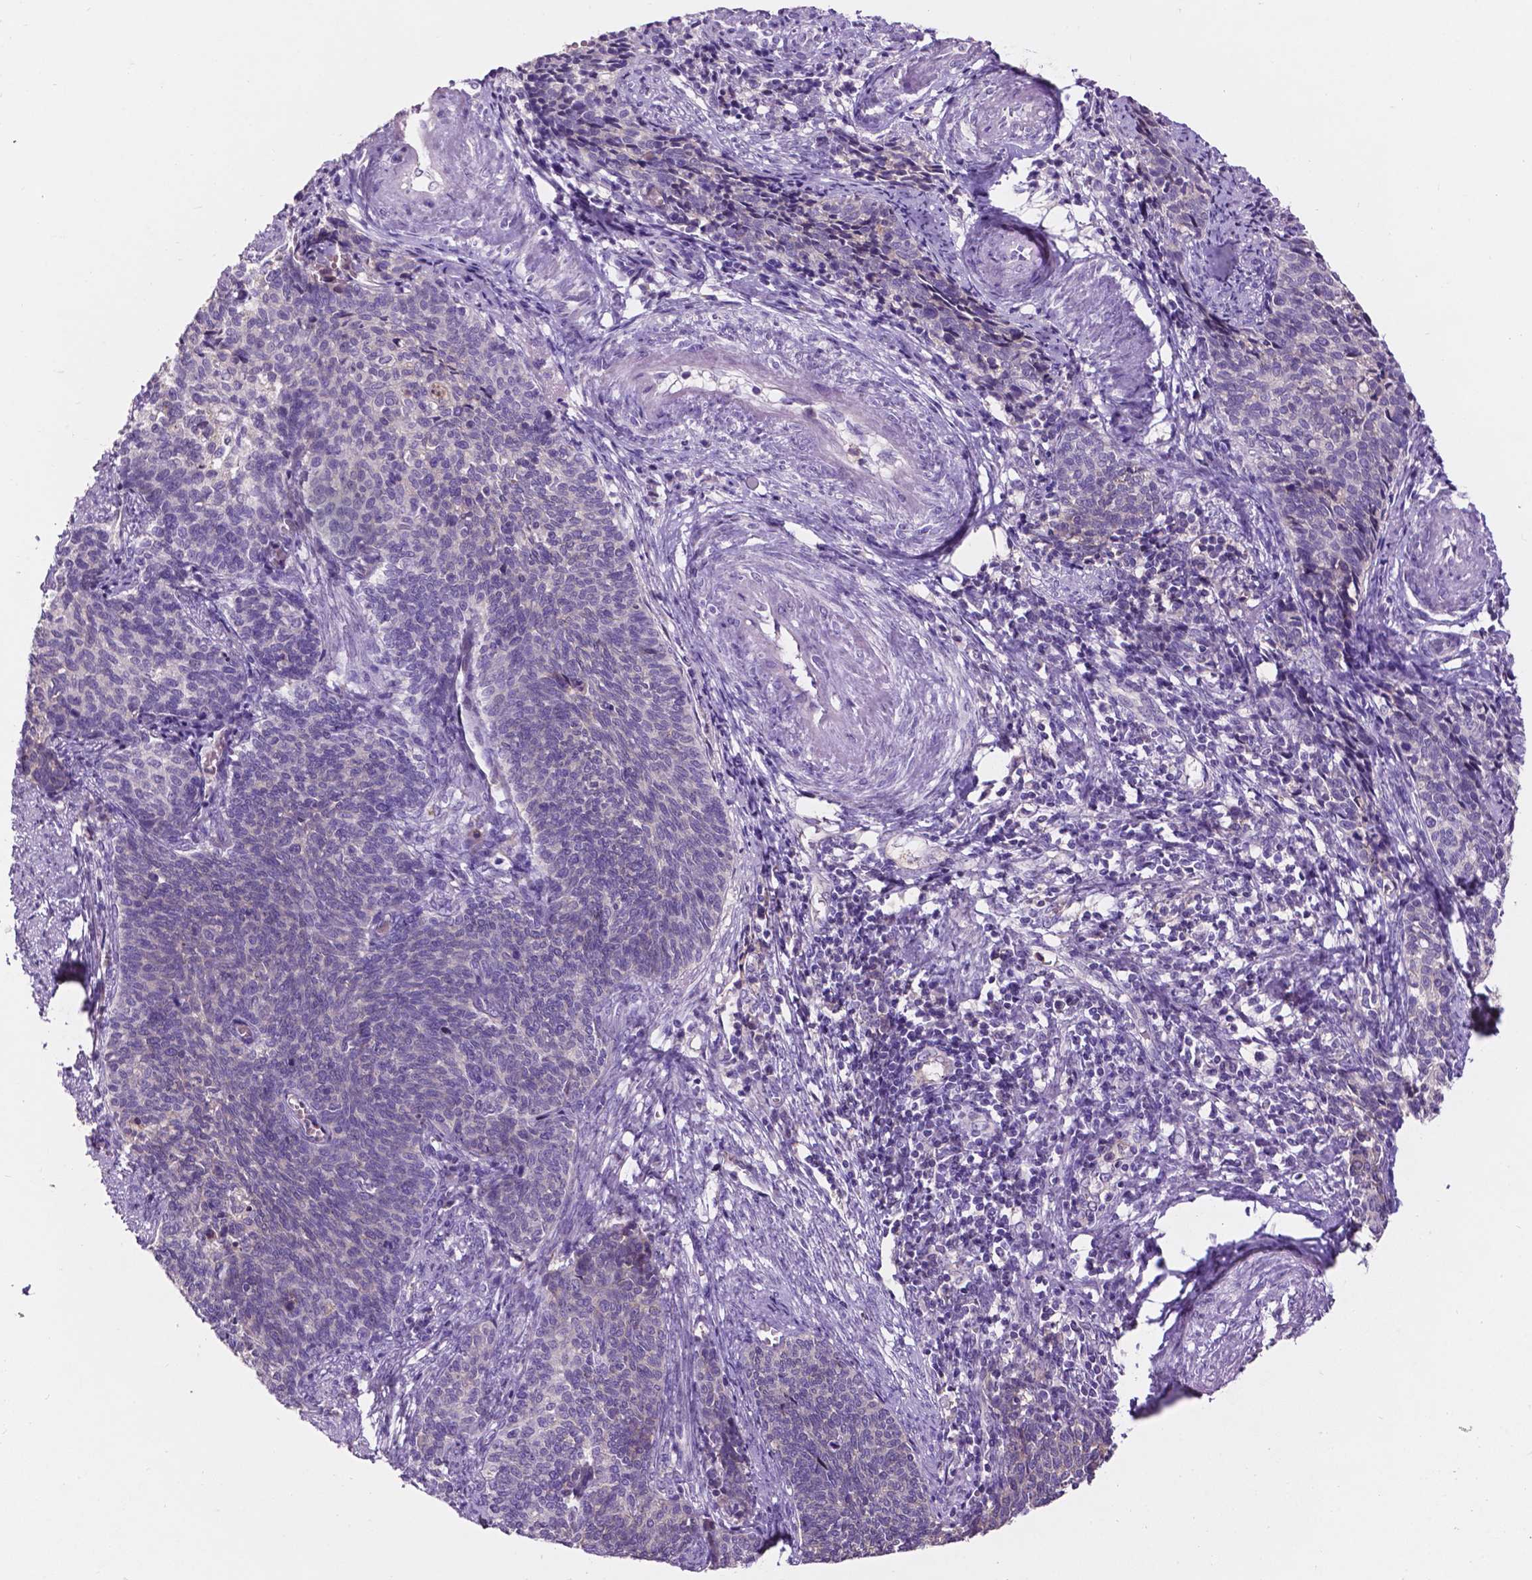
{"staining": {"intensity": "negative", "quantity": "none", "location": "none"}, "tissue": "cervical cancer", "cell_type": "Tumor cells", "image_type": "cancer", "snomed": [{"axis": "morphology", "description": "Squamous cell carcinoma, NOS"}, {"axis": "topography", "description": "Cervix"}], "caption": "Tumor cells show no significant staining in squamous cell carcinoma (cervical).", "gene": "PLSCR1", "patient": {"sex": "female", "age": 39}}